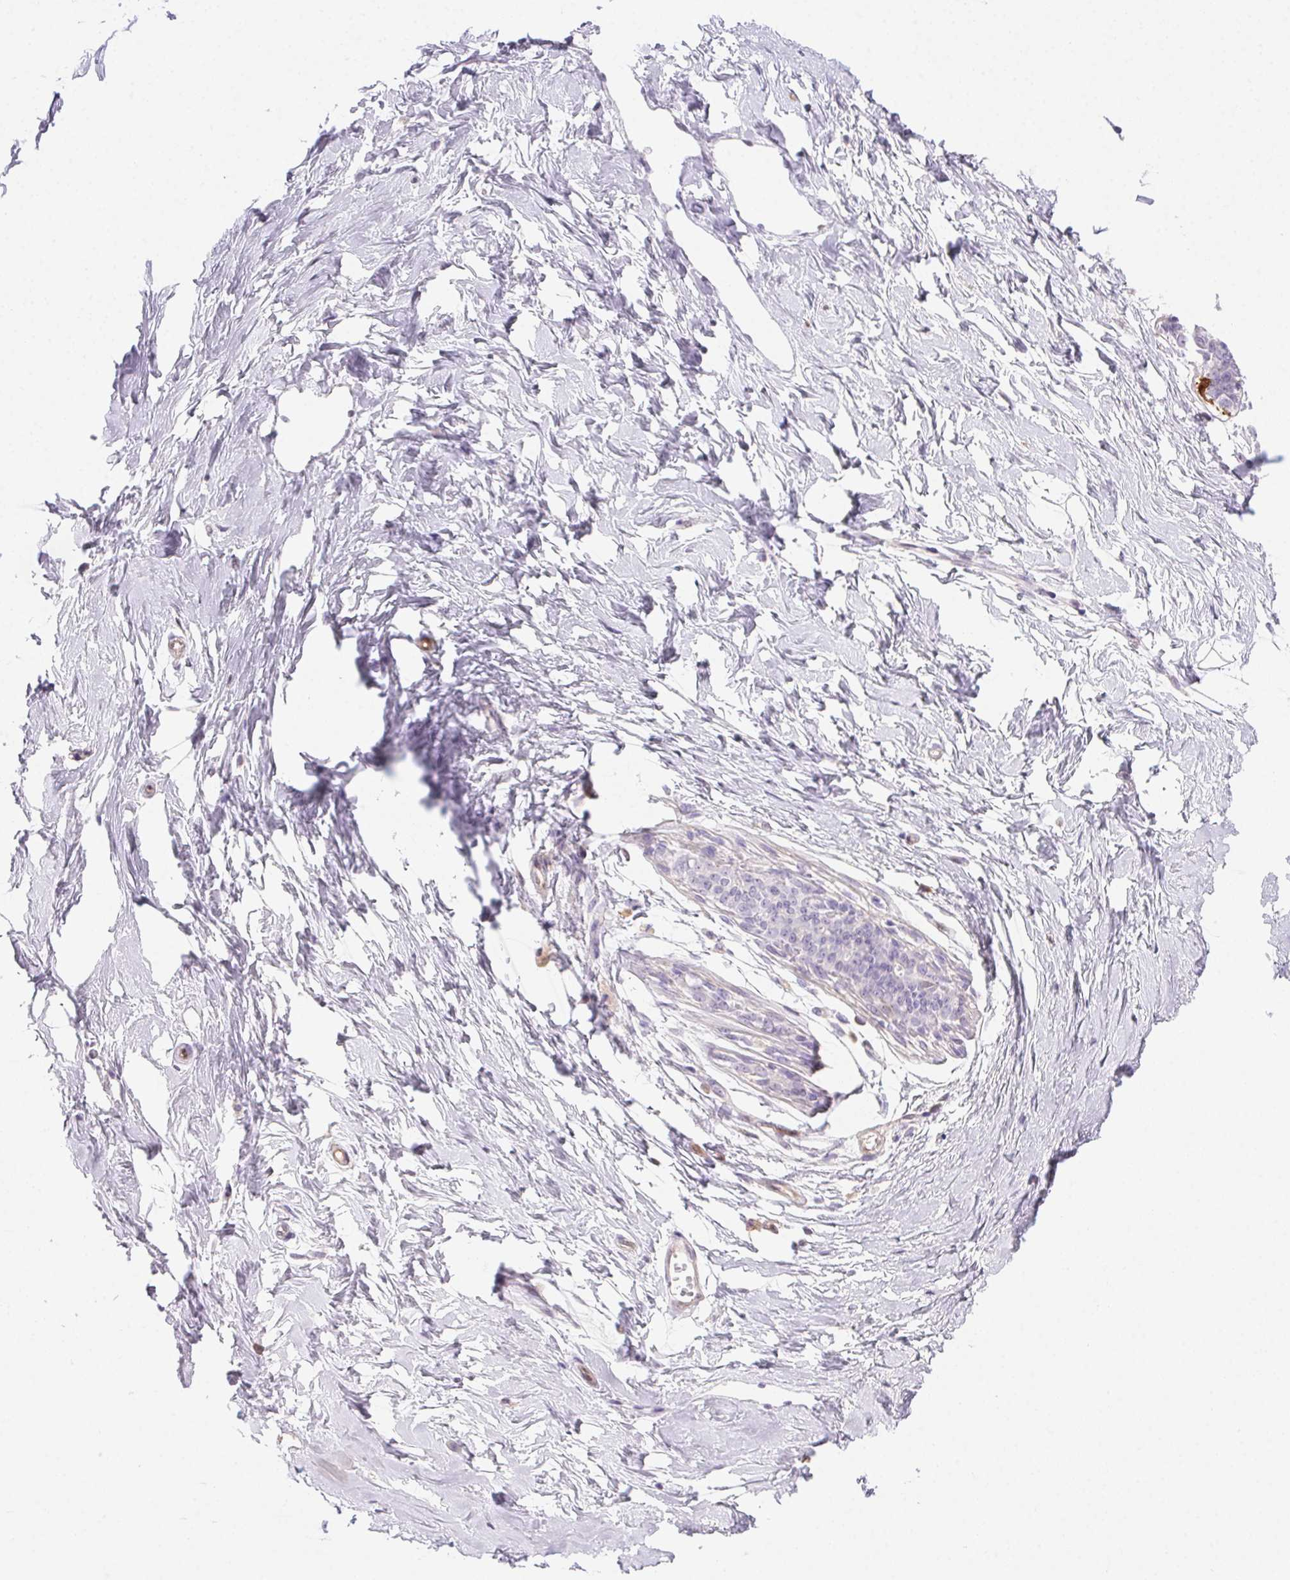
{"staining": {"intensity": "negative", "quantity": "none", "location": "none"}, "tissue": "breast", "cell_type": "Adipocytes", "image_type": "normal", "snomed": [{"axis": "morphology", "description": "Normal tissue, NOS"}, {"axis": "topography", "description": "Breast"}], "caption": "DAB (3,3'-diaminobenzidine) immunohistochemical staining of unremarkable human breast reveals no significant expression in adipocytes. The staining was performed using DAB to visualize the protein expression in brown, while the nuclei were stained in blue with hematoxylin (Magnification: 20x).", "gene": "TMEM45A", "patient": {"sex": "female", "age": 45}}